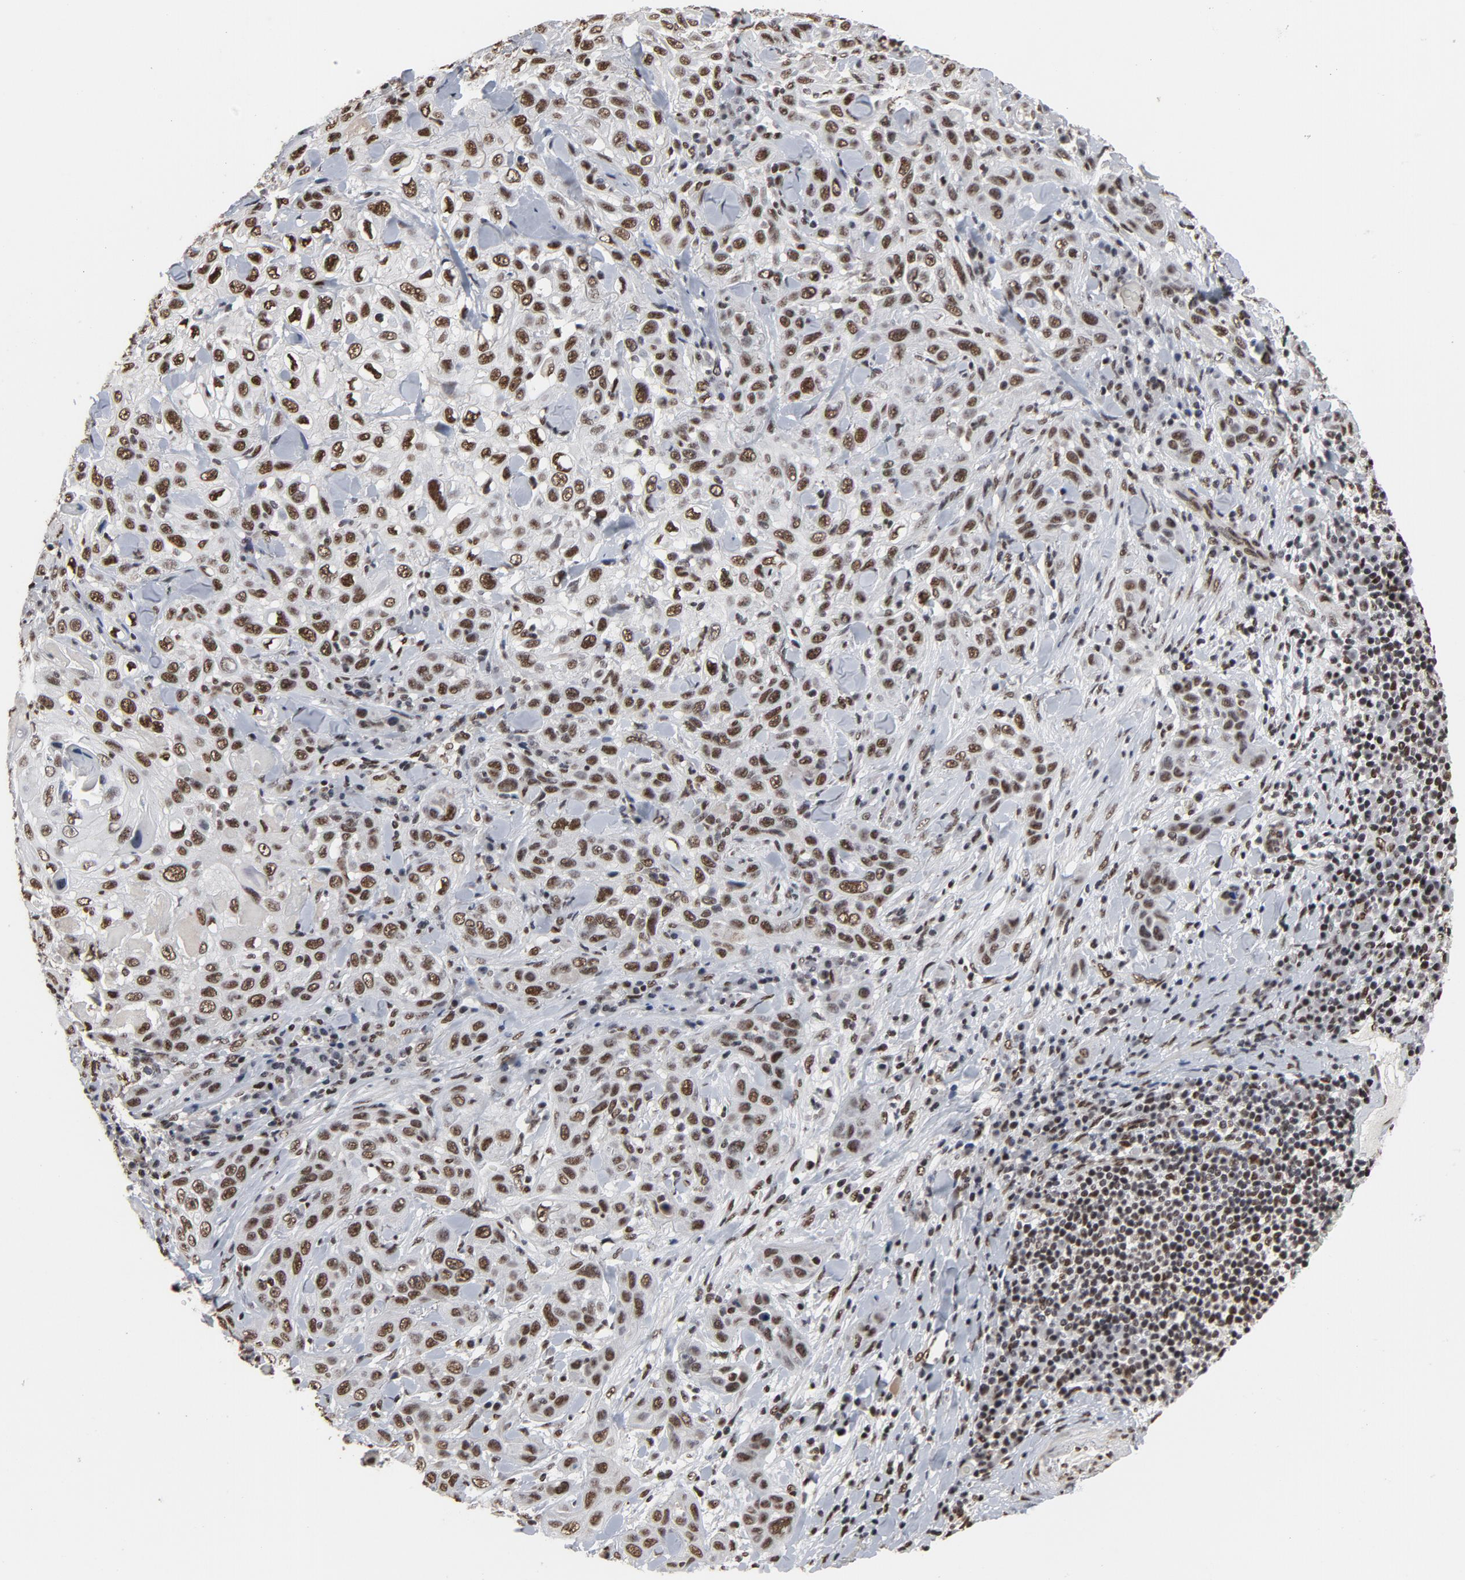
{"staining": {"intensity": "moderate", "quantity": ">75%", "location": "nuclear"}, "tissue": "skin cancer", "cell_type": "Tumor cells", "image_type": "cancer", "snomed": [{"axis": "morphology", "description": "Squamous cell carcinoma, NOS"}, {"axis": "topography", "description": "Skin"}], "caption": "A medium amount of moderate nuclear expression is seen in approximately >75% of tumor cells in skin cancer (squamous cell carcinoma) tissue. The protein of interest is shown in brown color, while the nuclei are stained blue.", "gene": "MRE11", "patient": {"sex": "male", "age": 84}}